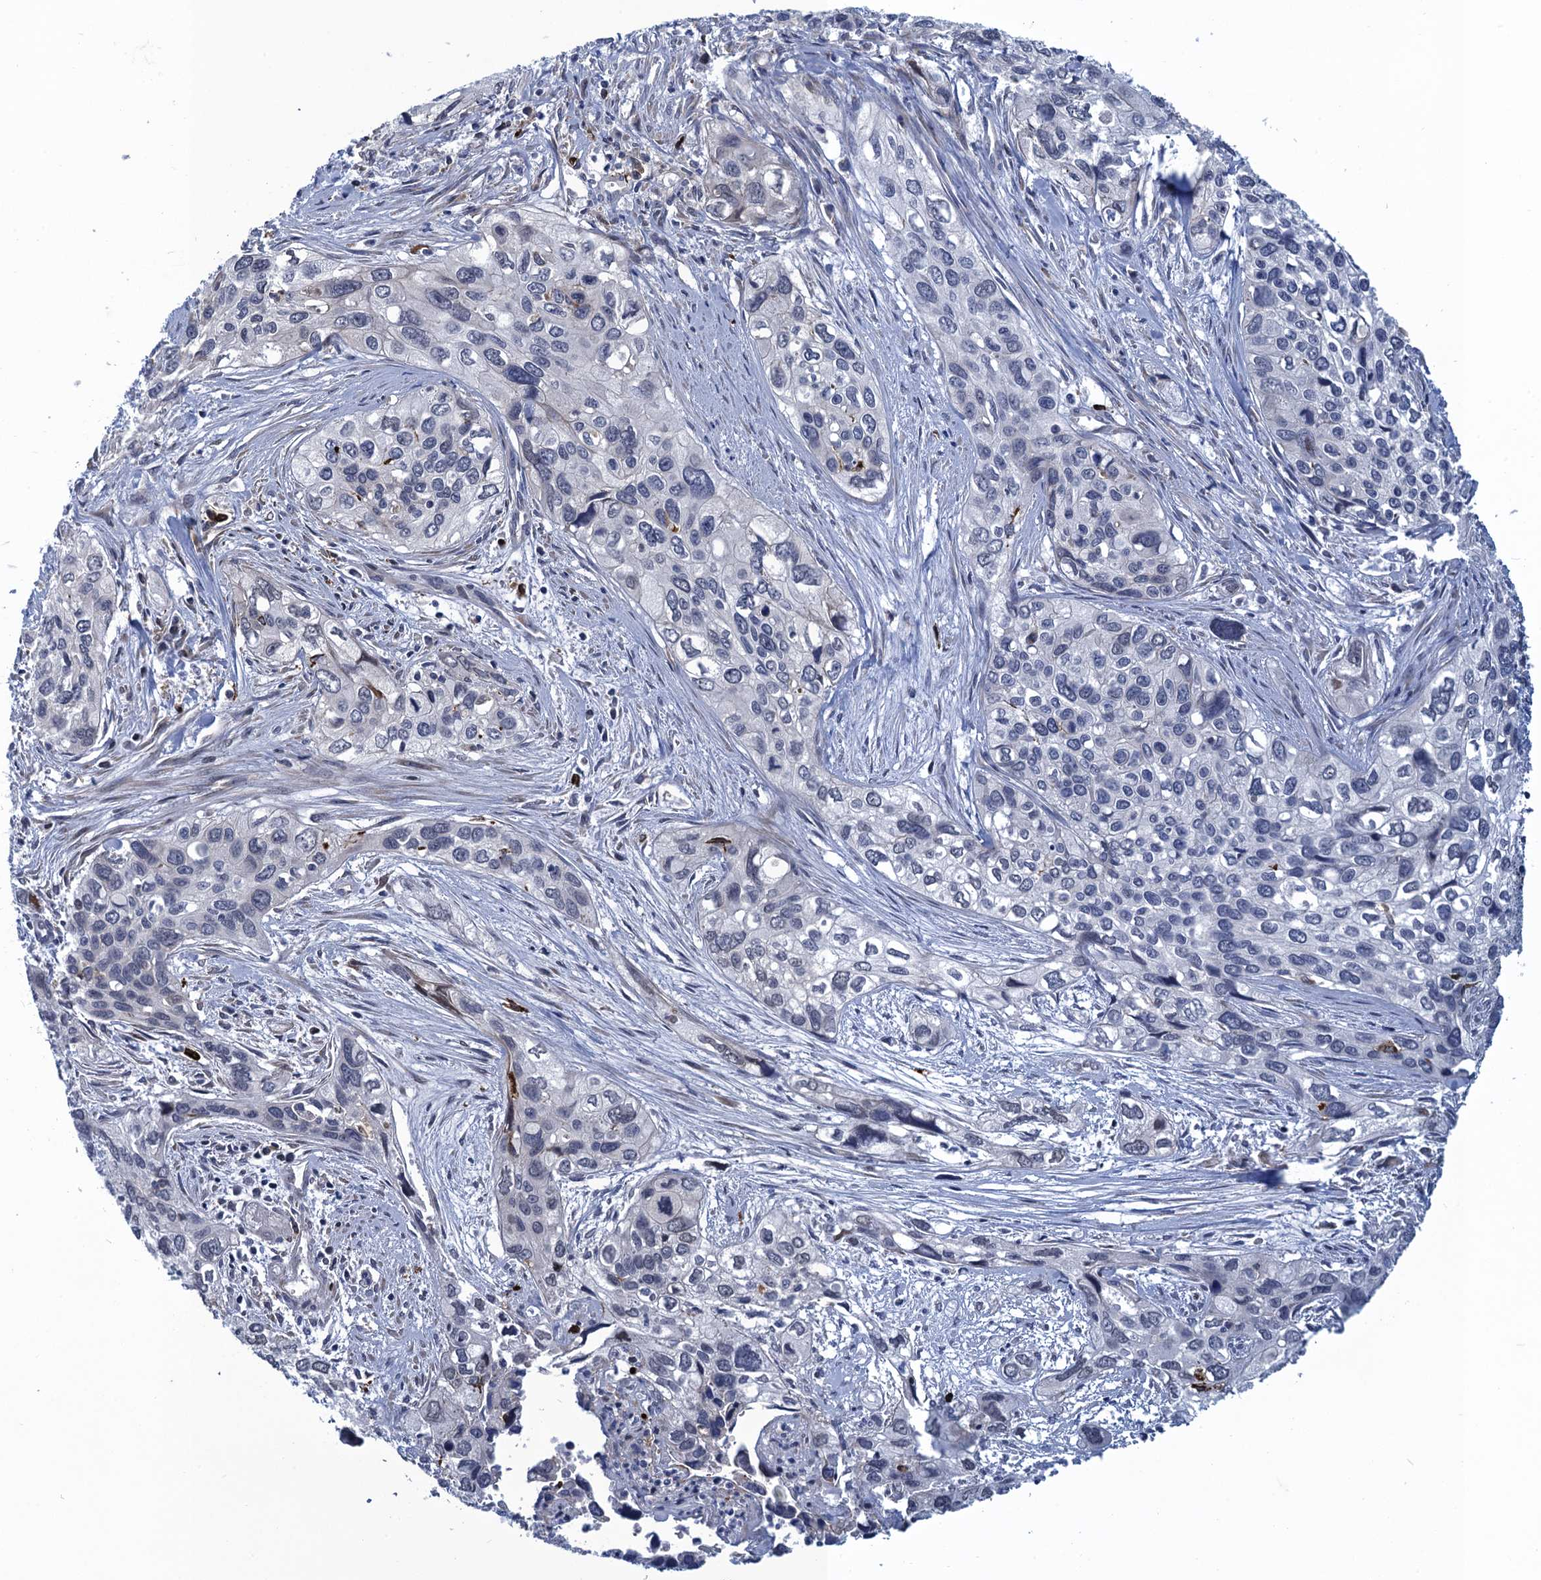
{"staining": {"intensity": "negative", "quantity": "none", "location": "none"}, "tissue": "cervical cancer", "cell_type": "Tumor cells", "image_type": "cancer", "snomed": [{"axis": "morphology", "description": "Squamous cell carcinoma, NOS"}, {"axis": "topography", "description": "Cervix"}], "caption": "Human cervical cancer stained for a protein using IHC shows no positivity in tumor cells.", "gene": "DNHD1", "patient": {"sex": "female", "age": 55}}